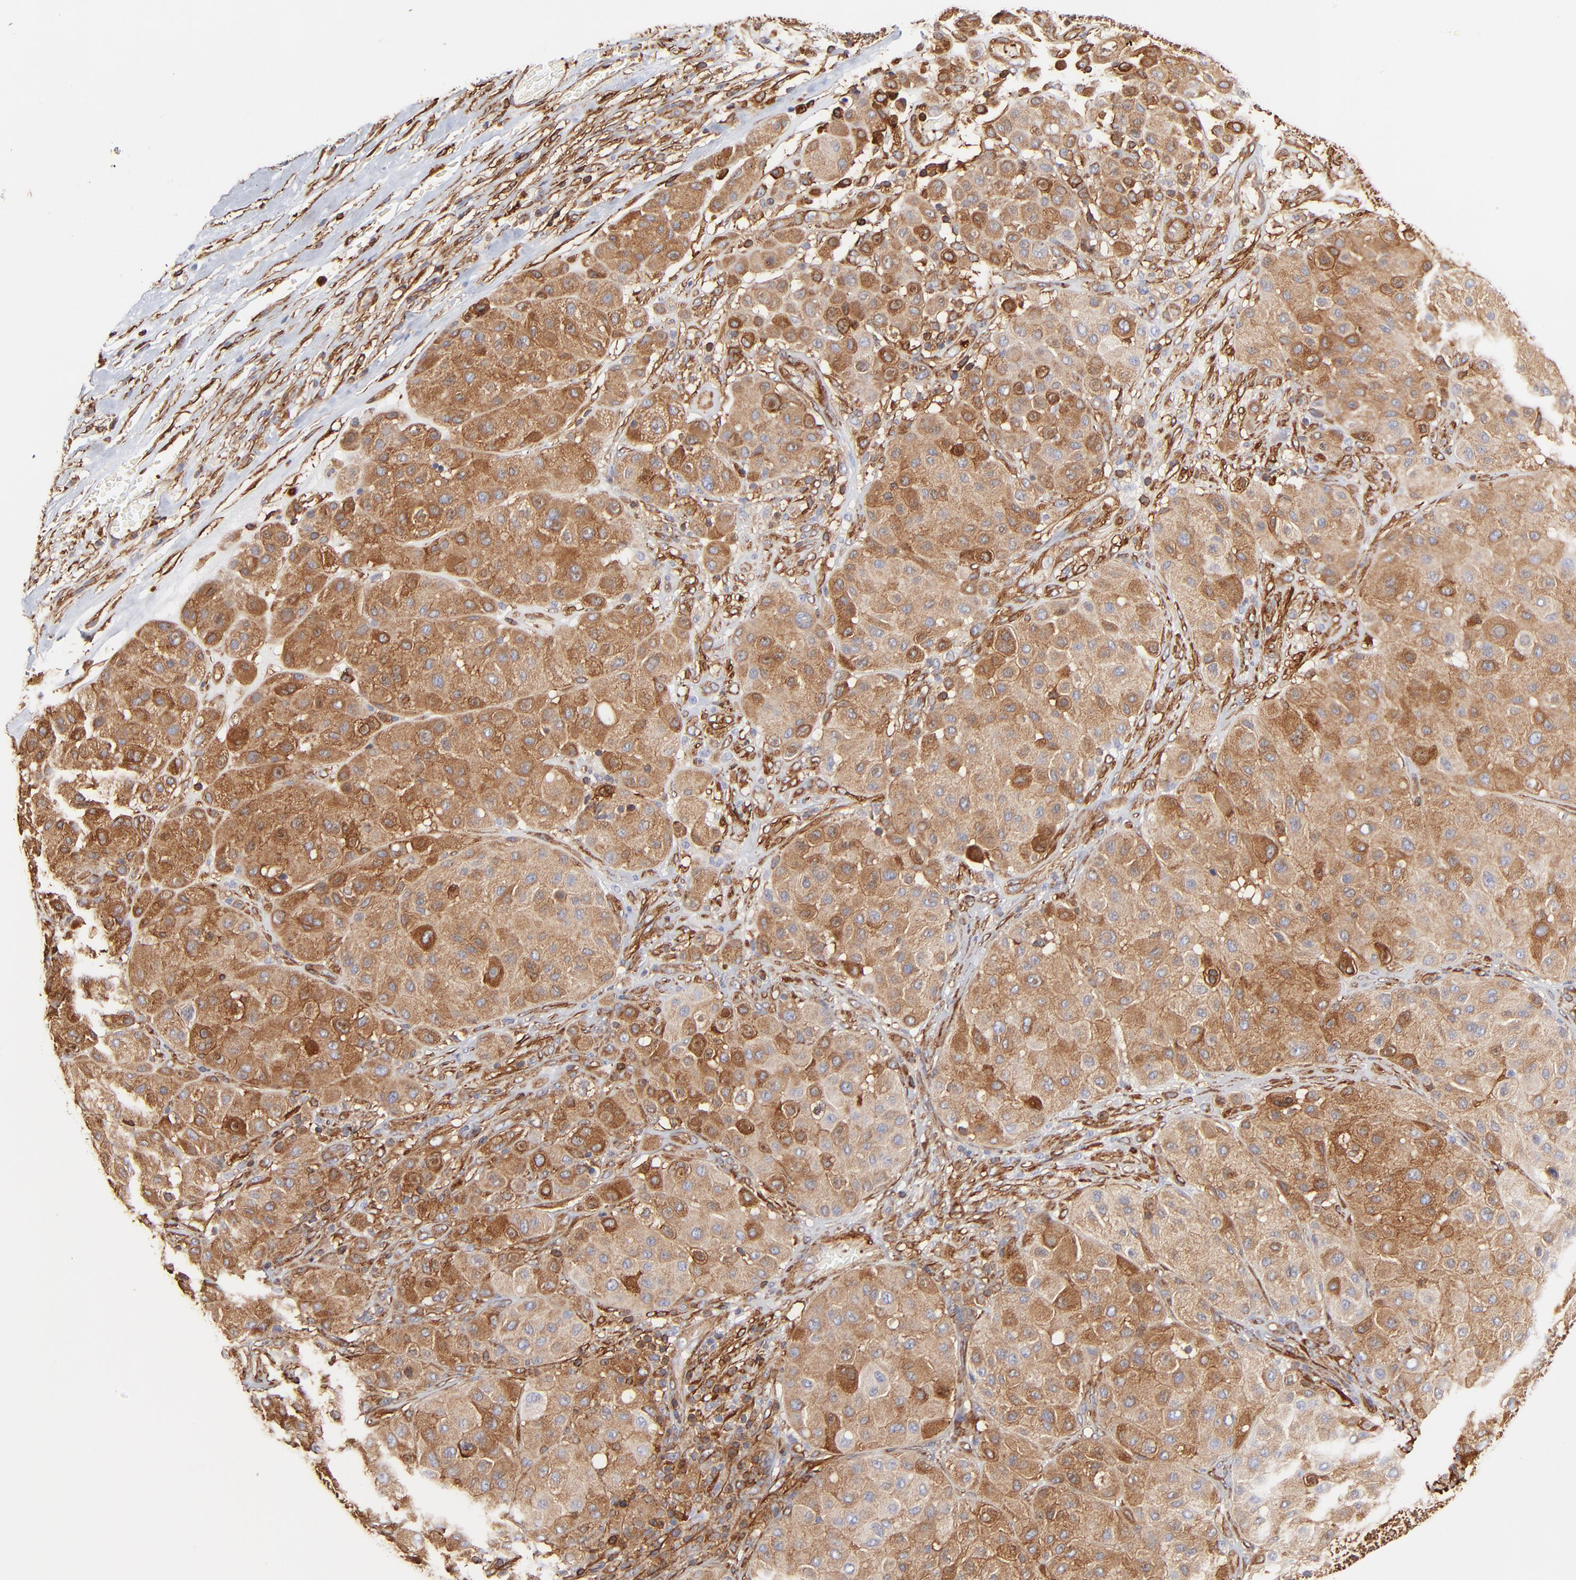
{"staining": {"intensity": "strong", "quantity": ">75%", "location": "cytoplasmic/membranous"}, "tissue": "melanoma", "cell_type": "Tumor cells", "image_type": "cancer", "snomed": [{"axis": "morphology", "description": "Normal tissue, NOS"}, {"axis": "morphology", "description": "Malignant melanoma, Metastatic site"}, {"axis": "topography", "description": "Skin"}], "caption": "Immunohistochemical staining of human melanoma exhibits strong cytoplasmic/membranous protein staining in approximately >75% of tumor cells.", "gene": "FLNA", "patient": {"sex": "male", "age": 41}}